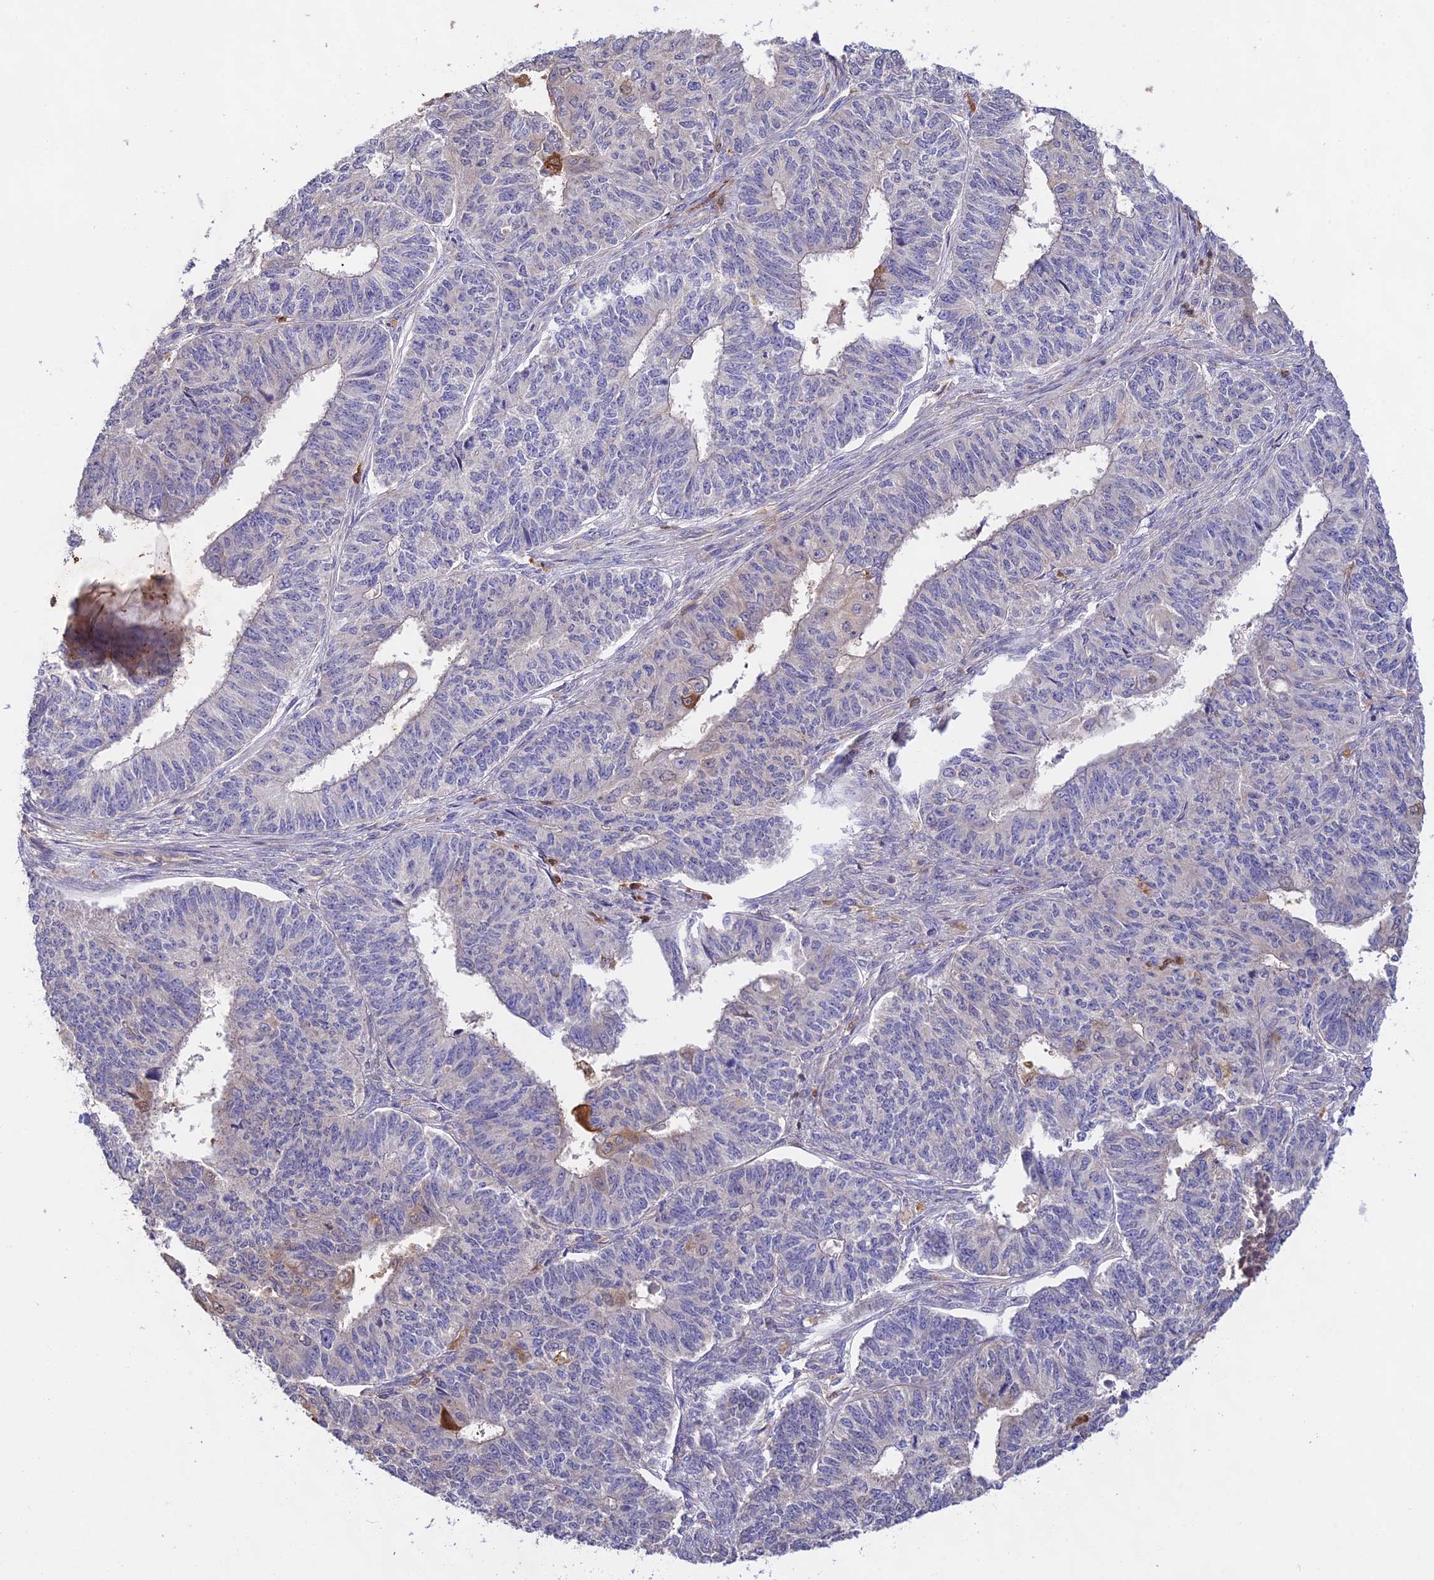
{"staining": {"intensity": "negative", "quantity": "none", "location": "none"}, "tissue": "endometrial cancer", "cell_type": "Tumor cells", "image_type": "cancer", "snomed": [{"axis": "morphology", "description": "Adenocarcinoma, NOS"}, {"axis": "topography", "description": "Endometrium"}], "caption": "A high-resolution photomicrograph shows immunohistochemistry (IHC) staining of endometrial cancer (adenocarcinoma), which reveals no significant staining in tumor cells.", "gene": "FBP1", "patient": {"sex": "female", "age": 32}}